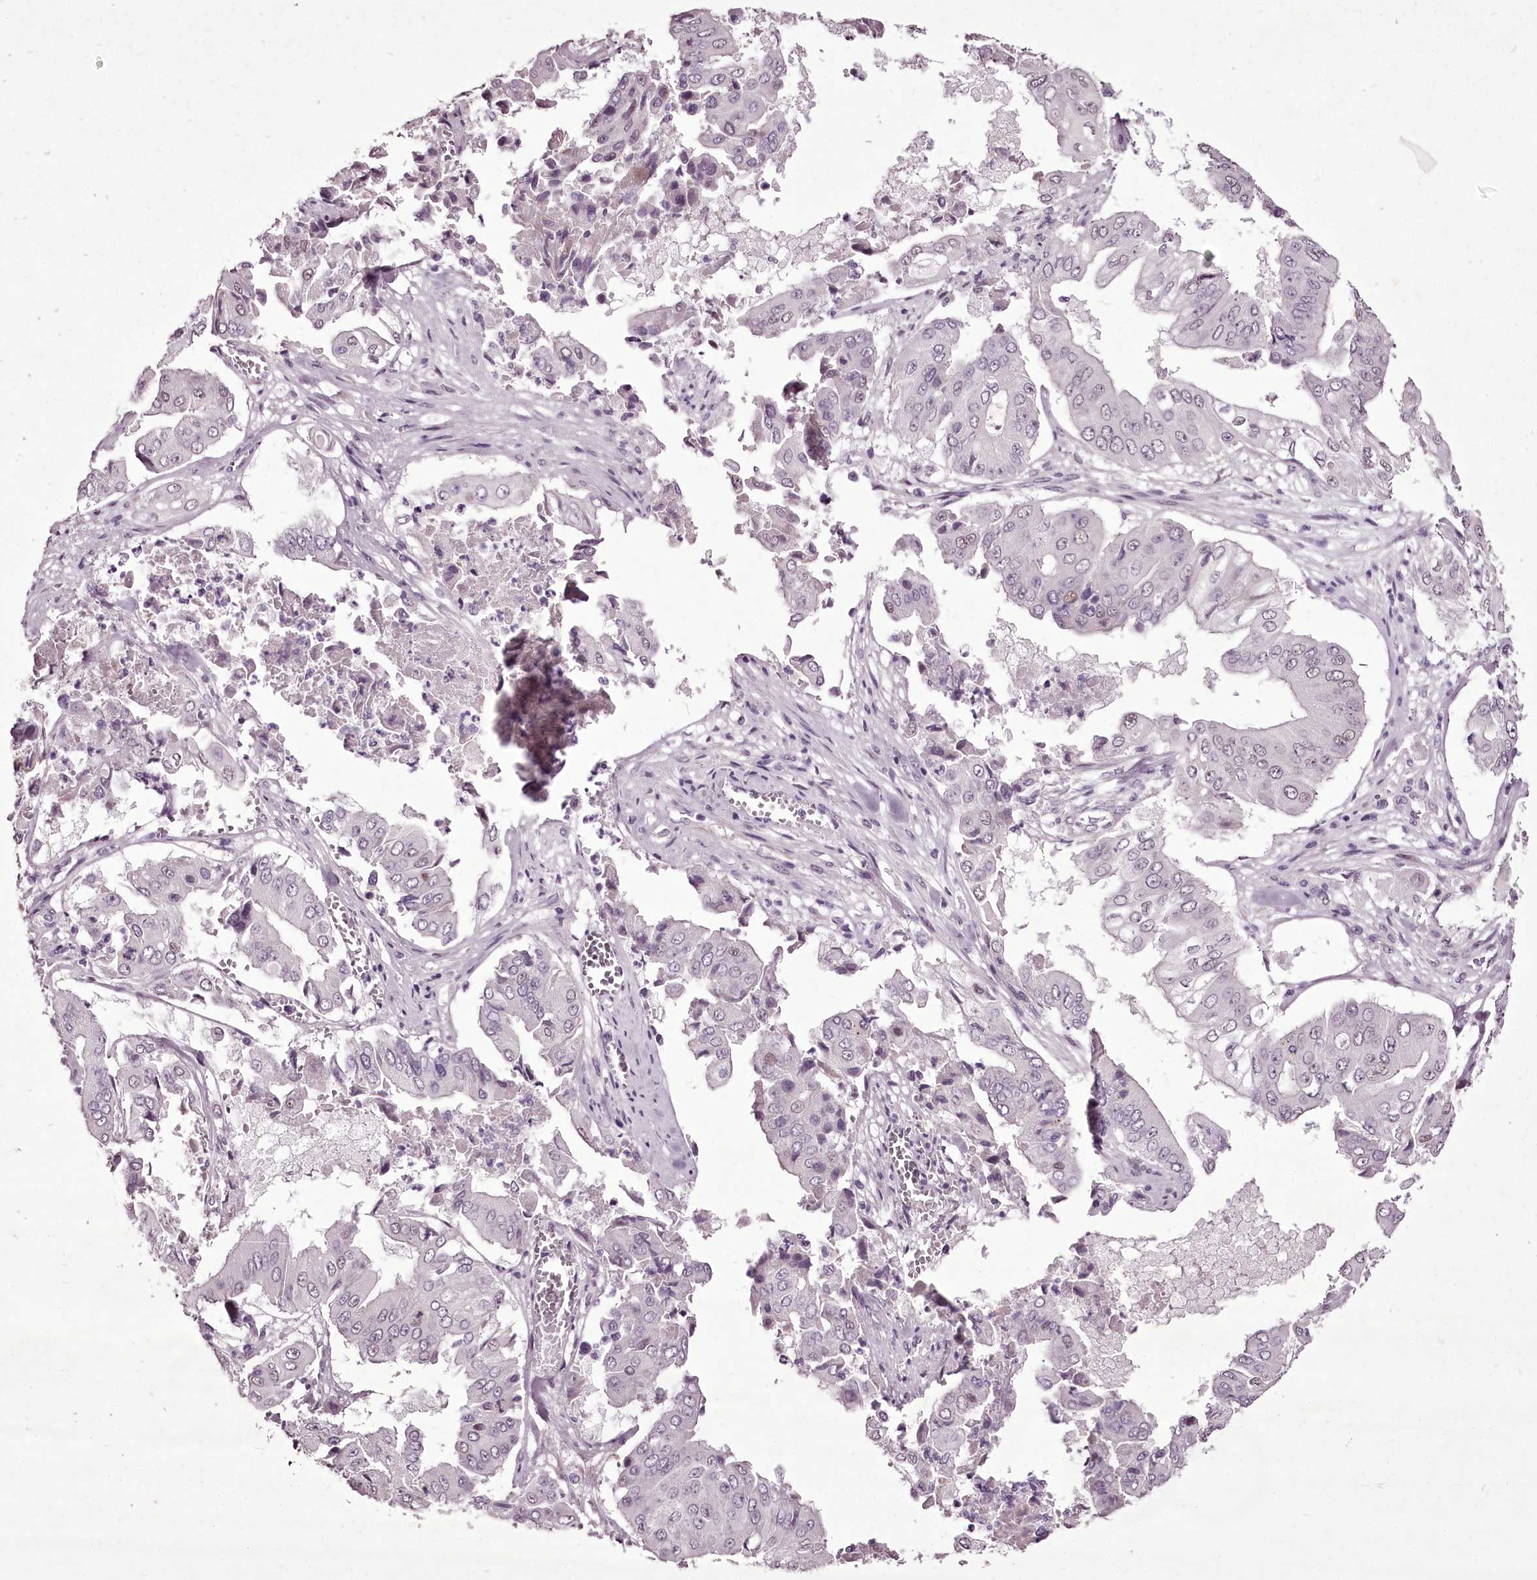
{"staining": {"intensity": "negative", "quantity": "none", "location": "none"}, "tissue": "pancreatic cancer", "cell_type": "Tumor cells", "image_type": "cancer", "snomed": [{"axis": "morphology", "description": "Adenocarcinoma, NOS"}, {"axis": "topography", "description": "Pancreas"}], "caption": "Image shows no significant protein positivity in tumor cells of adenocarcinoma (pancreatic).", "gene": "C1orf56", "patient": {"sex": "female", "age": 77}}